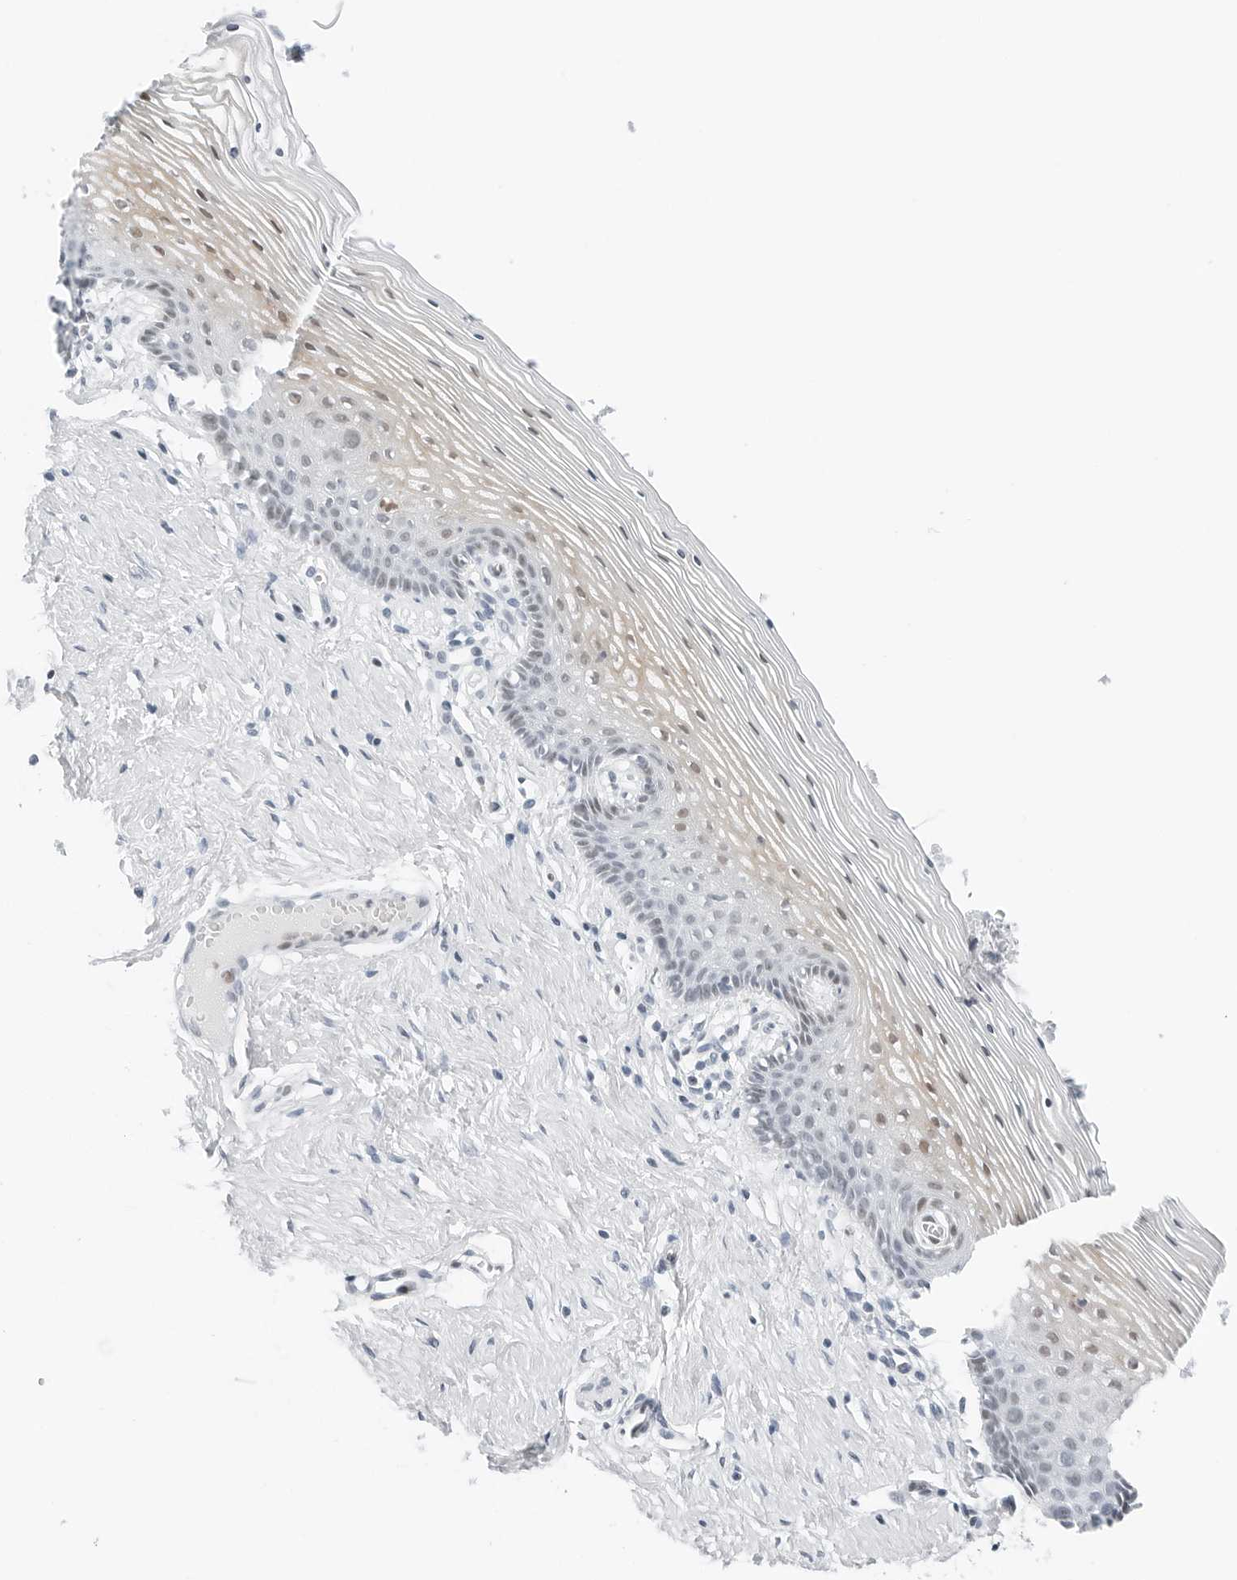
{"staining": {"intensity": "moderate", "quantity": "<25%", "location": "cytoplasmic/membranous,nuclear"}, "tissue": "vagina", "cell_type": "Squamous epithelial cells", "image_type": "normal", "snomed": [{"axis": "morphology", "description": "Normal tissue, NOS"}, {"axis": "topography", "description": "Vagina"}], "caption": "The image shows staining of normal vagina, revealing moderate cytoplasmic/membranous,nuclear protein positivity (brown color) within squamous epithelial cells.", "gene": "NTMT2", "patient": {"sex": "female", "age": 32}}